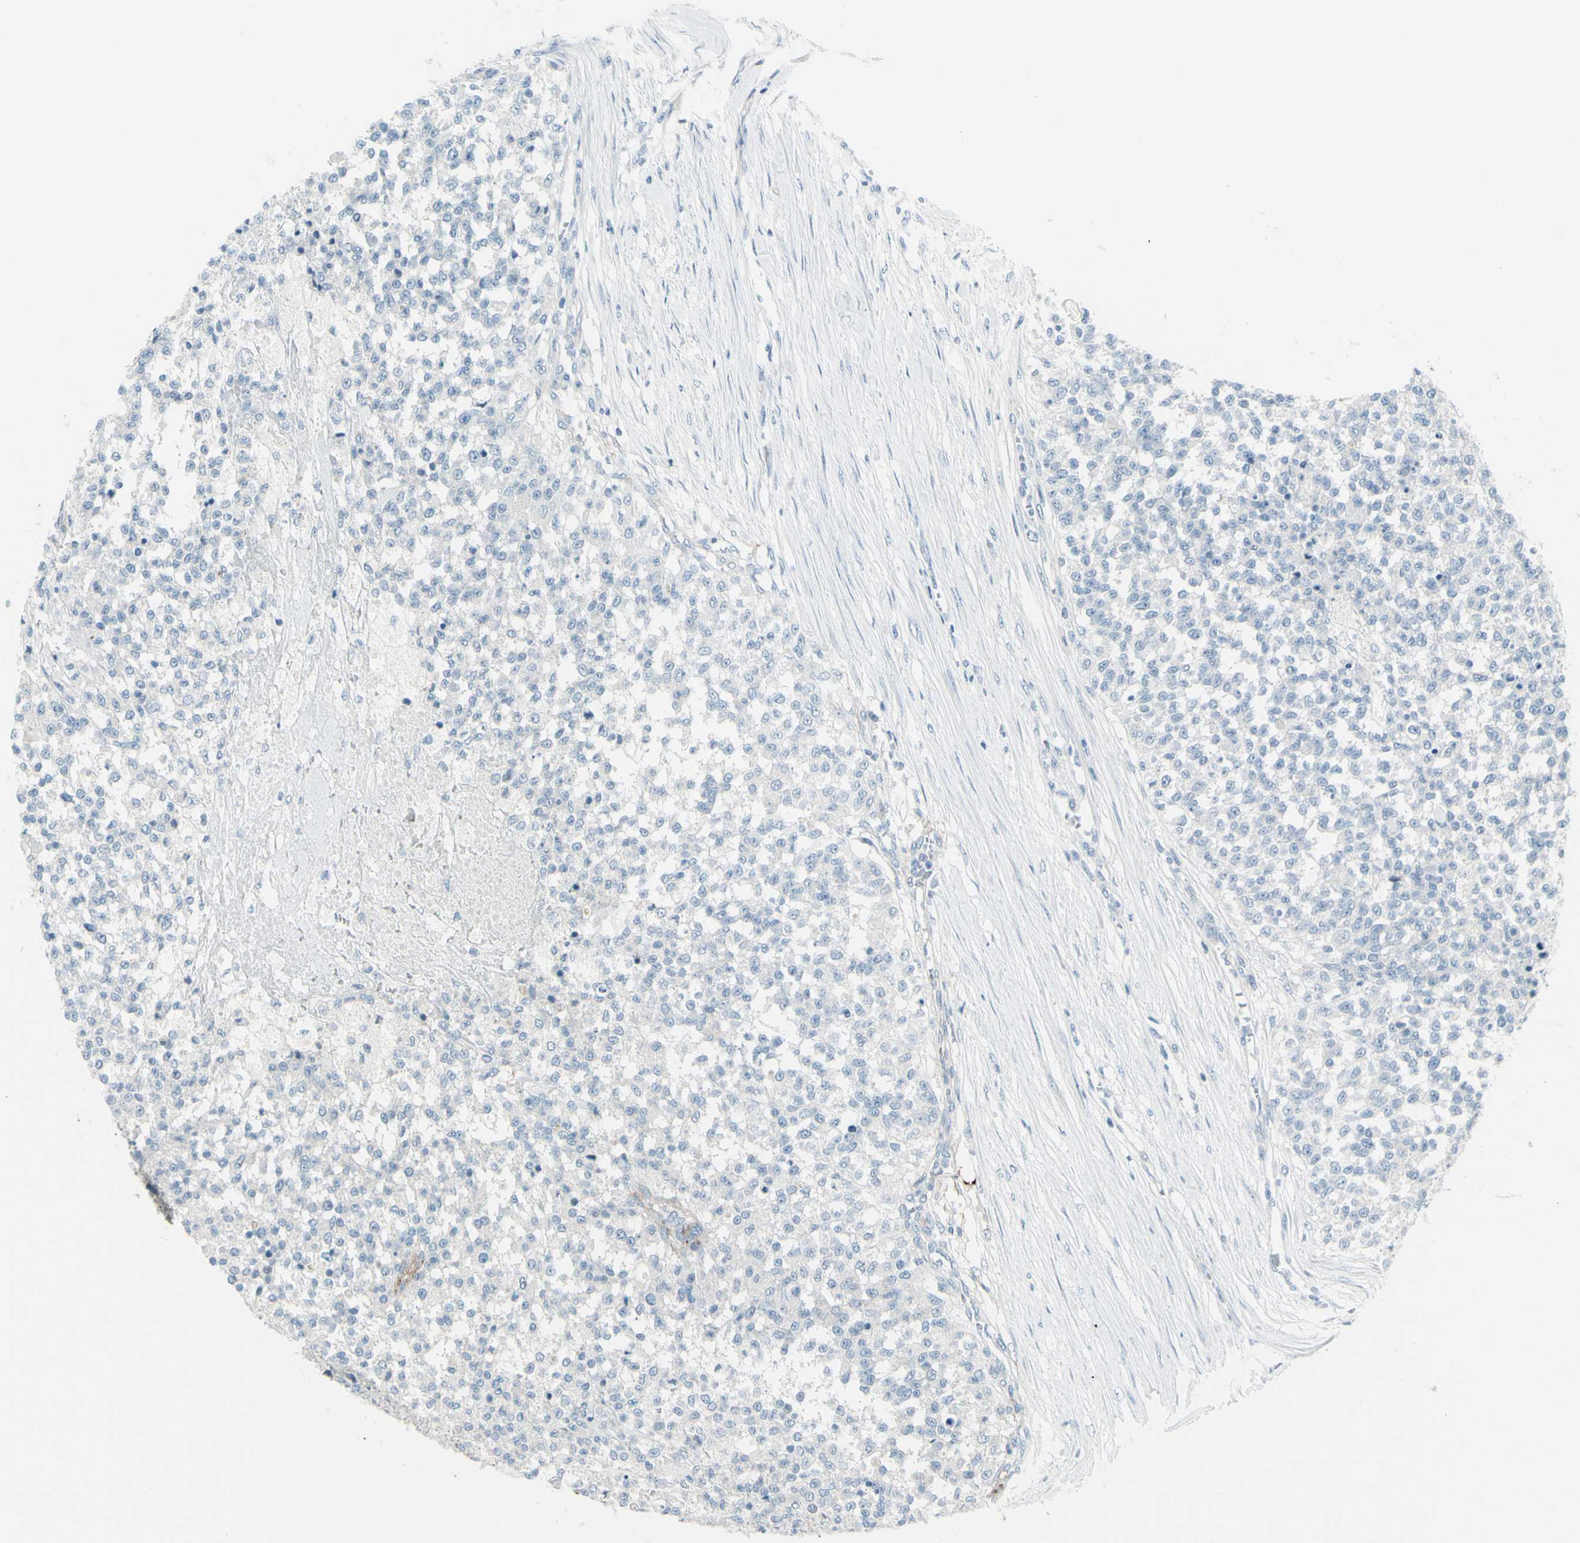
{"staining": {"intensity": "negative", "quantity": "none", "location": "none"}, "tissue": "testis cancer", "cell_type": "Tumor cells", "image_type": "cancer", "snomed": [{"axis": "morphology", "description": "Seminoma, NOS"}, {"axis": "topography", "description": "Testis"}], "caption": "Testis cancer (seminoma) stained for a protein using immunohistochemistry (IHC) shows no expression tumor cells.", "gene": "GPR34", "patient": {"sex": "male", "age": 59}}